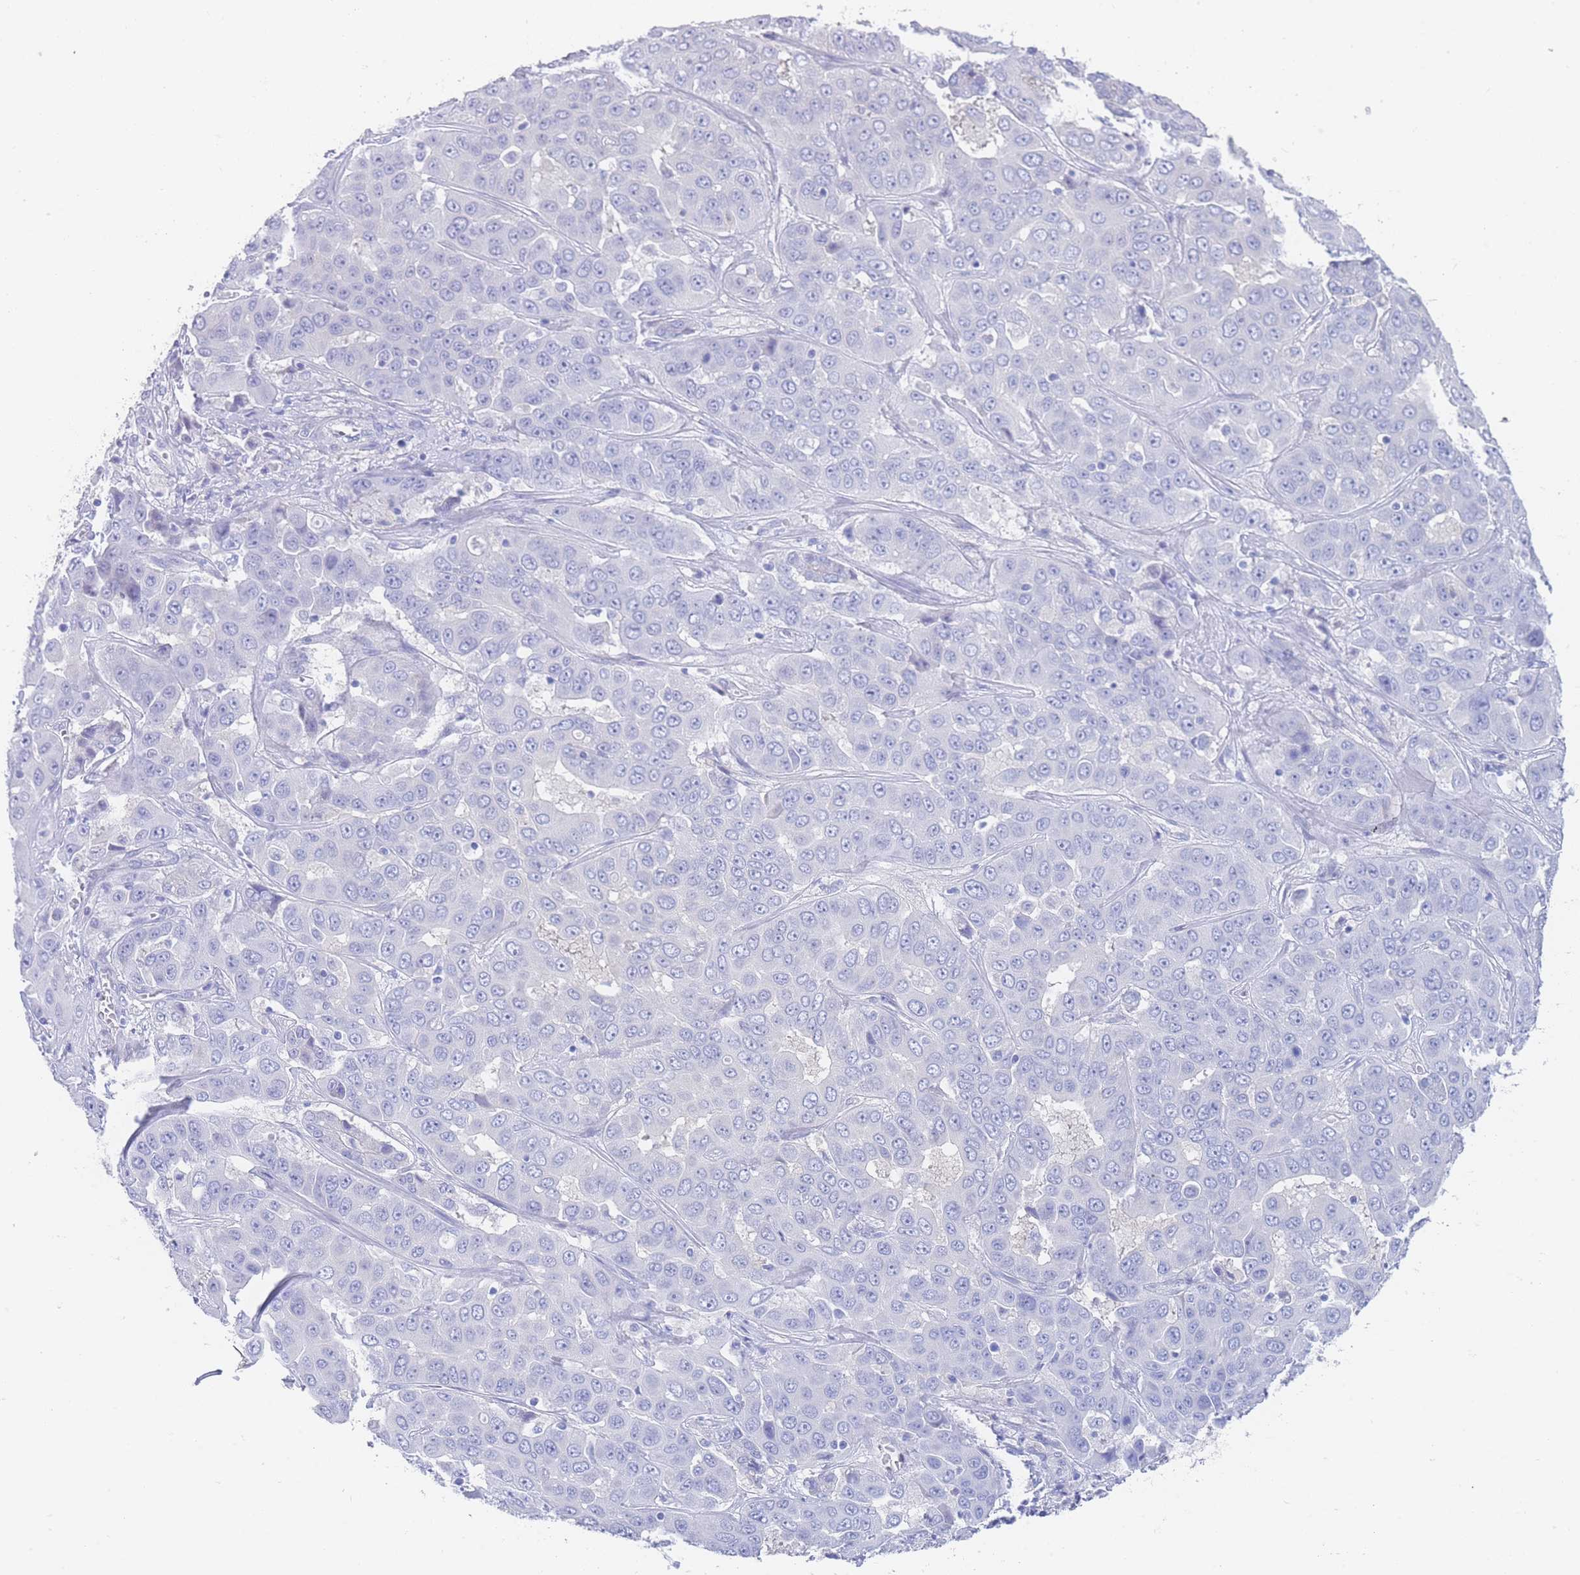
{"staining": {"intensity": "negative", "quantity": "none", "location": "none"}, "tissue": "liver cancer", "cell_type": "Tumor cells", "image_type": "cancer", "snomed": [{"axis": "morphology", "description": "Cholangiocarcinoma"}, {"axis": "topography", "description": "Liver"}], "caption": "An immunohistochemistry (IHC) image of cholangiocarcinoma (liver) is shown. There is no staining in tumor cells of cholangiocarcinoma (liver). (DAB immunohistochemistry visualized using brightfield microscopy, high magnification).", "gene": "LZTFL1", "patient": {"sex": "female", "age": 52}}